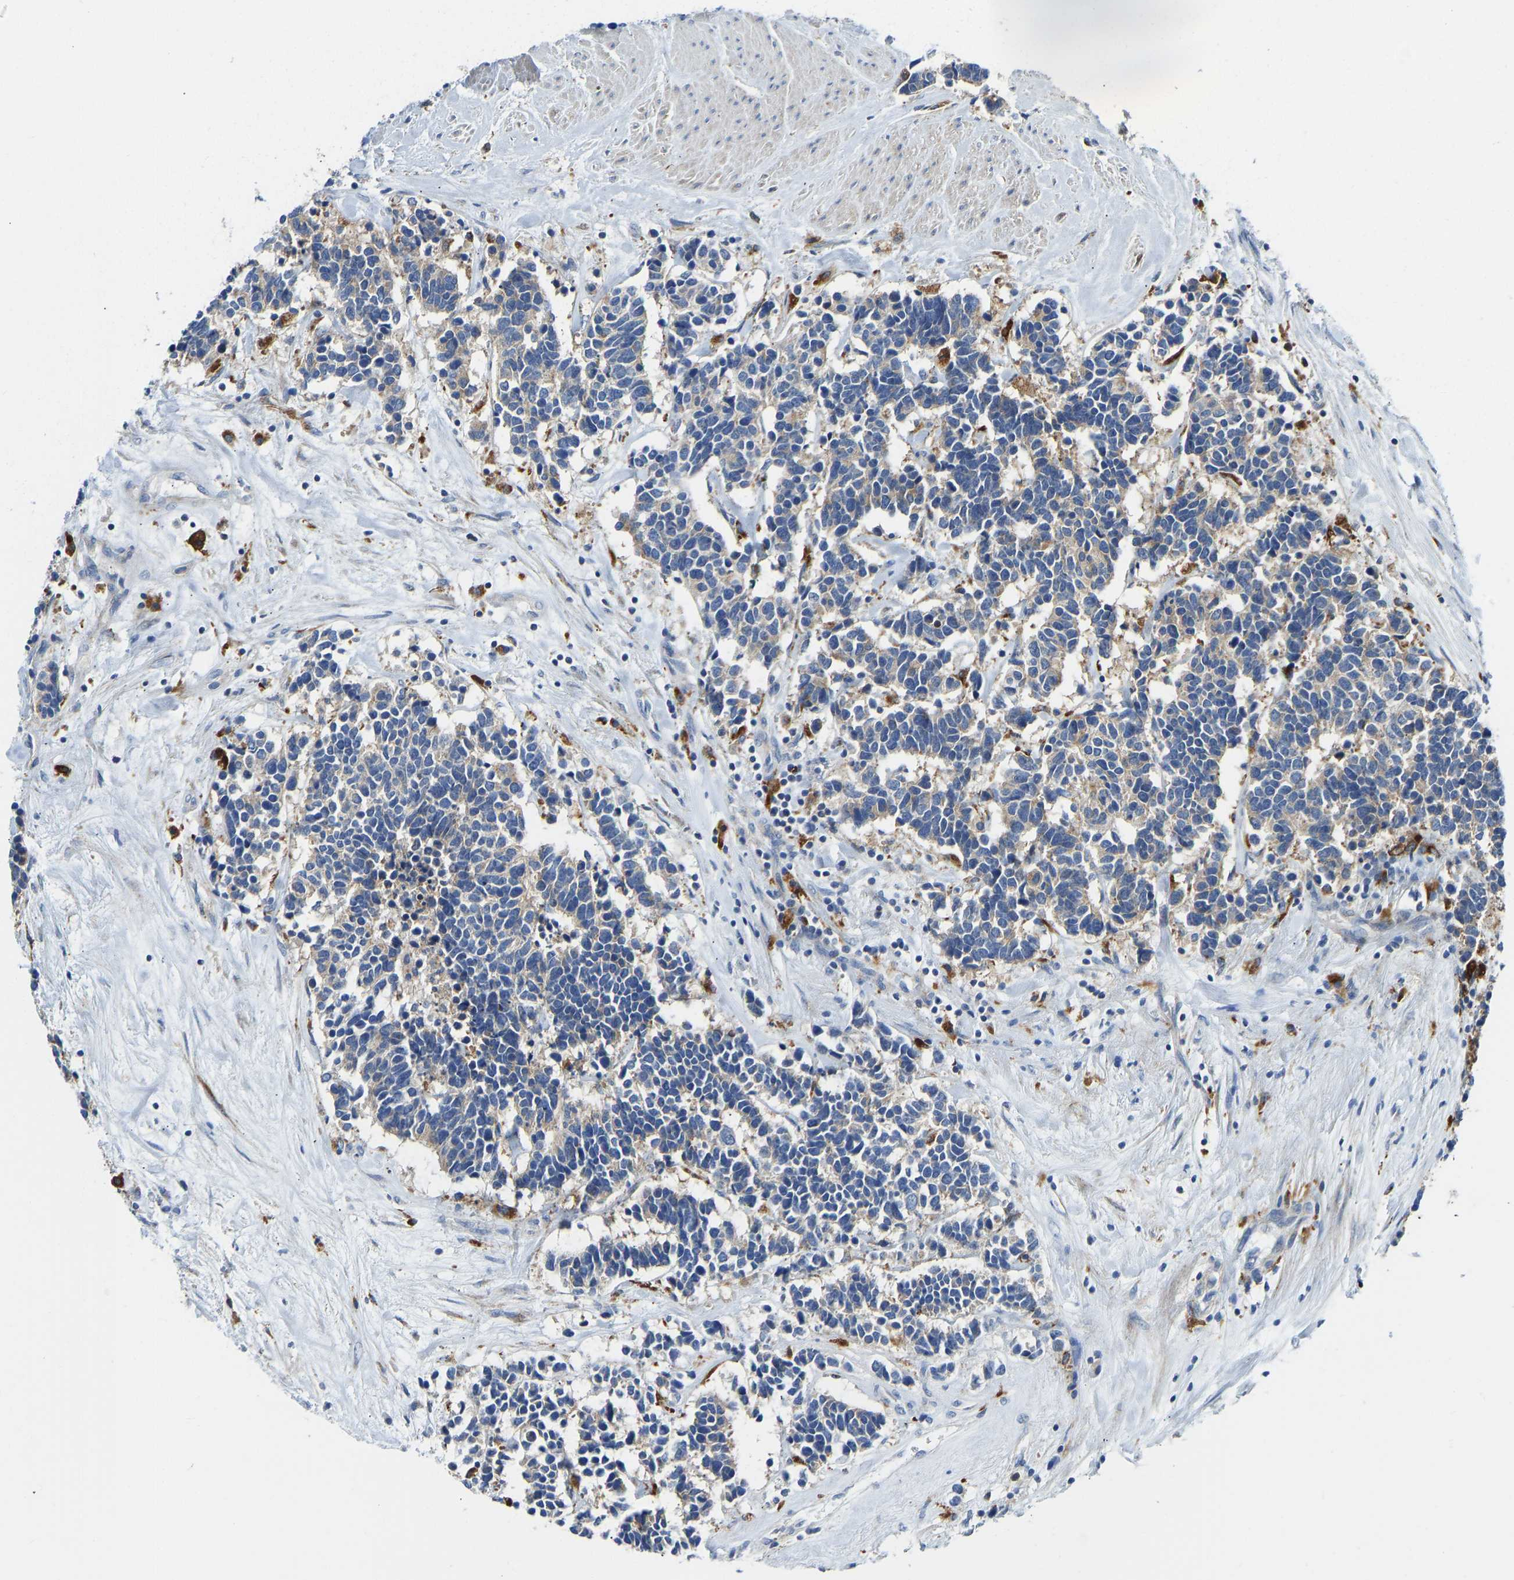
{"staining": {"intensity": "weak", "quantity": "<25%", "location": "cytoplasmic/membranous"}, "tissue": "carcinoid", "cell_type": "Tumor cells", "image_type": "cancer", "snomed": [{"axis": "morphology", "description": "Carcinoma, NOS"}, {"axis": "morphology", "description": "Carcinoid, malignant, NOS"}, {"axis": "topography", "description": "Urinary bladder"}], "caption": "DAB (3,3'-diaminobenzidine) immunohistochemical staining of carcinoma shows no significant positivity in tumor cells. (Brightfield microscopy of DAB immunohistochemistry (IHC) at high magnification).", "gene": "ATP6V1E1", "patient": {"sex": "male", "age": 57}}